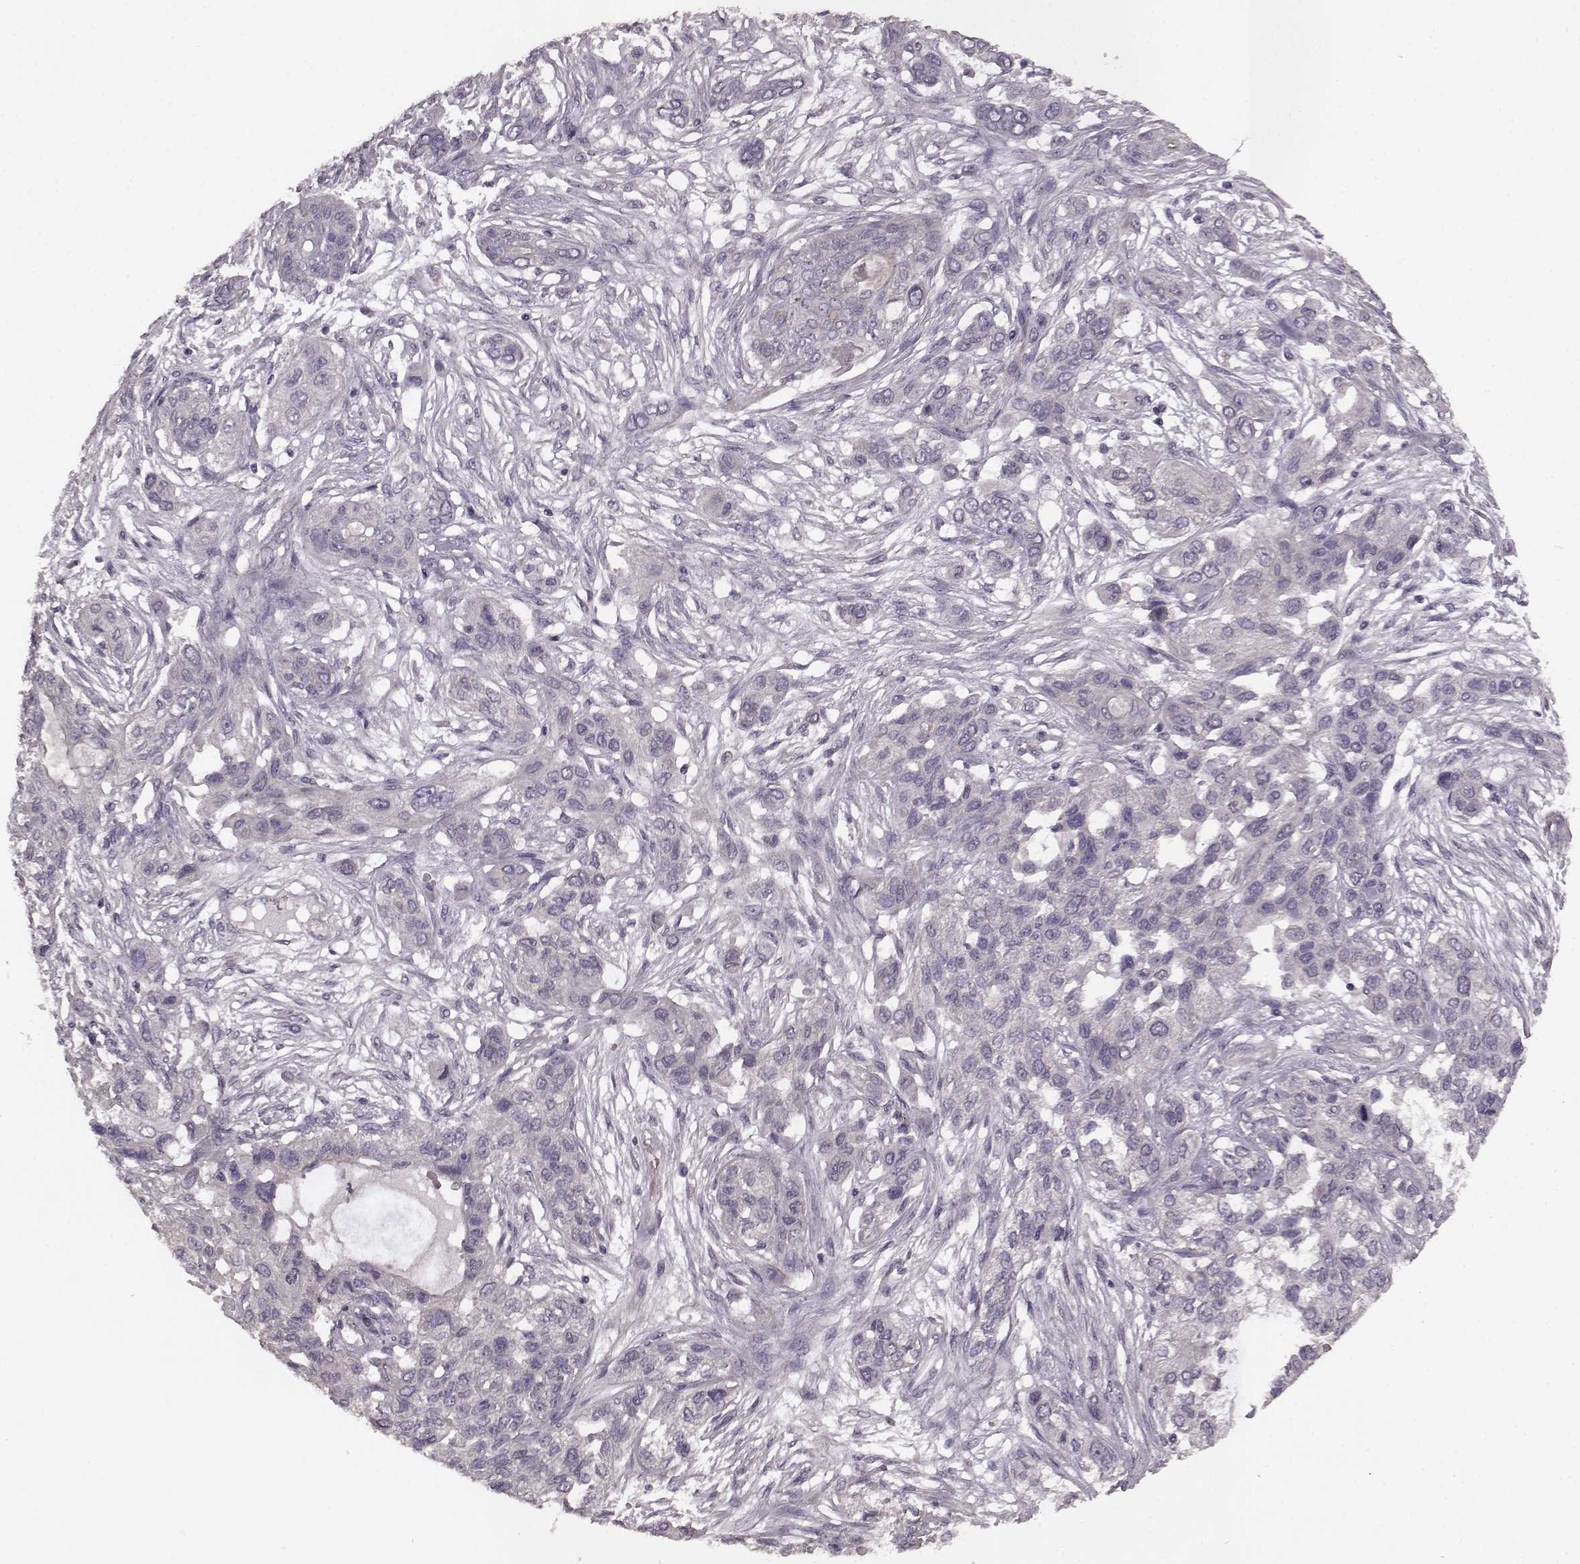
{"staining": {"intensity": "negative", "quantity": "none", "location": "none"}, "tissue": "lung cancer", "cell_type": "Tumor cells", "image_type": "cancer", "snomed": [{"axis": "morphology", "description": "Squamous cell carcinoma, NOS"}, {"axis": "topography", "description": "Lung"}], "caption": "Tumor cells show no significant protein positivity in lung cancer.", "gene": "SLC52A3", "patient": {"sex": "female", "age": 70}}